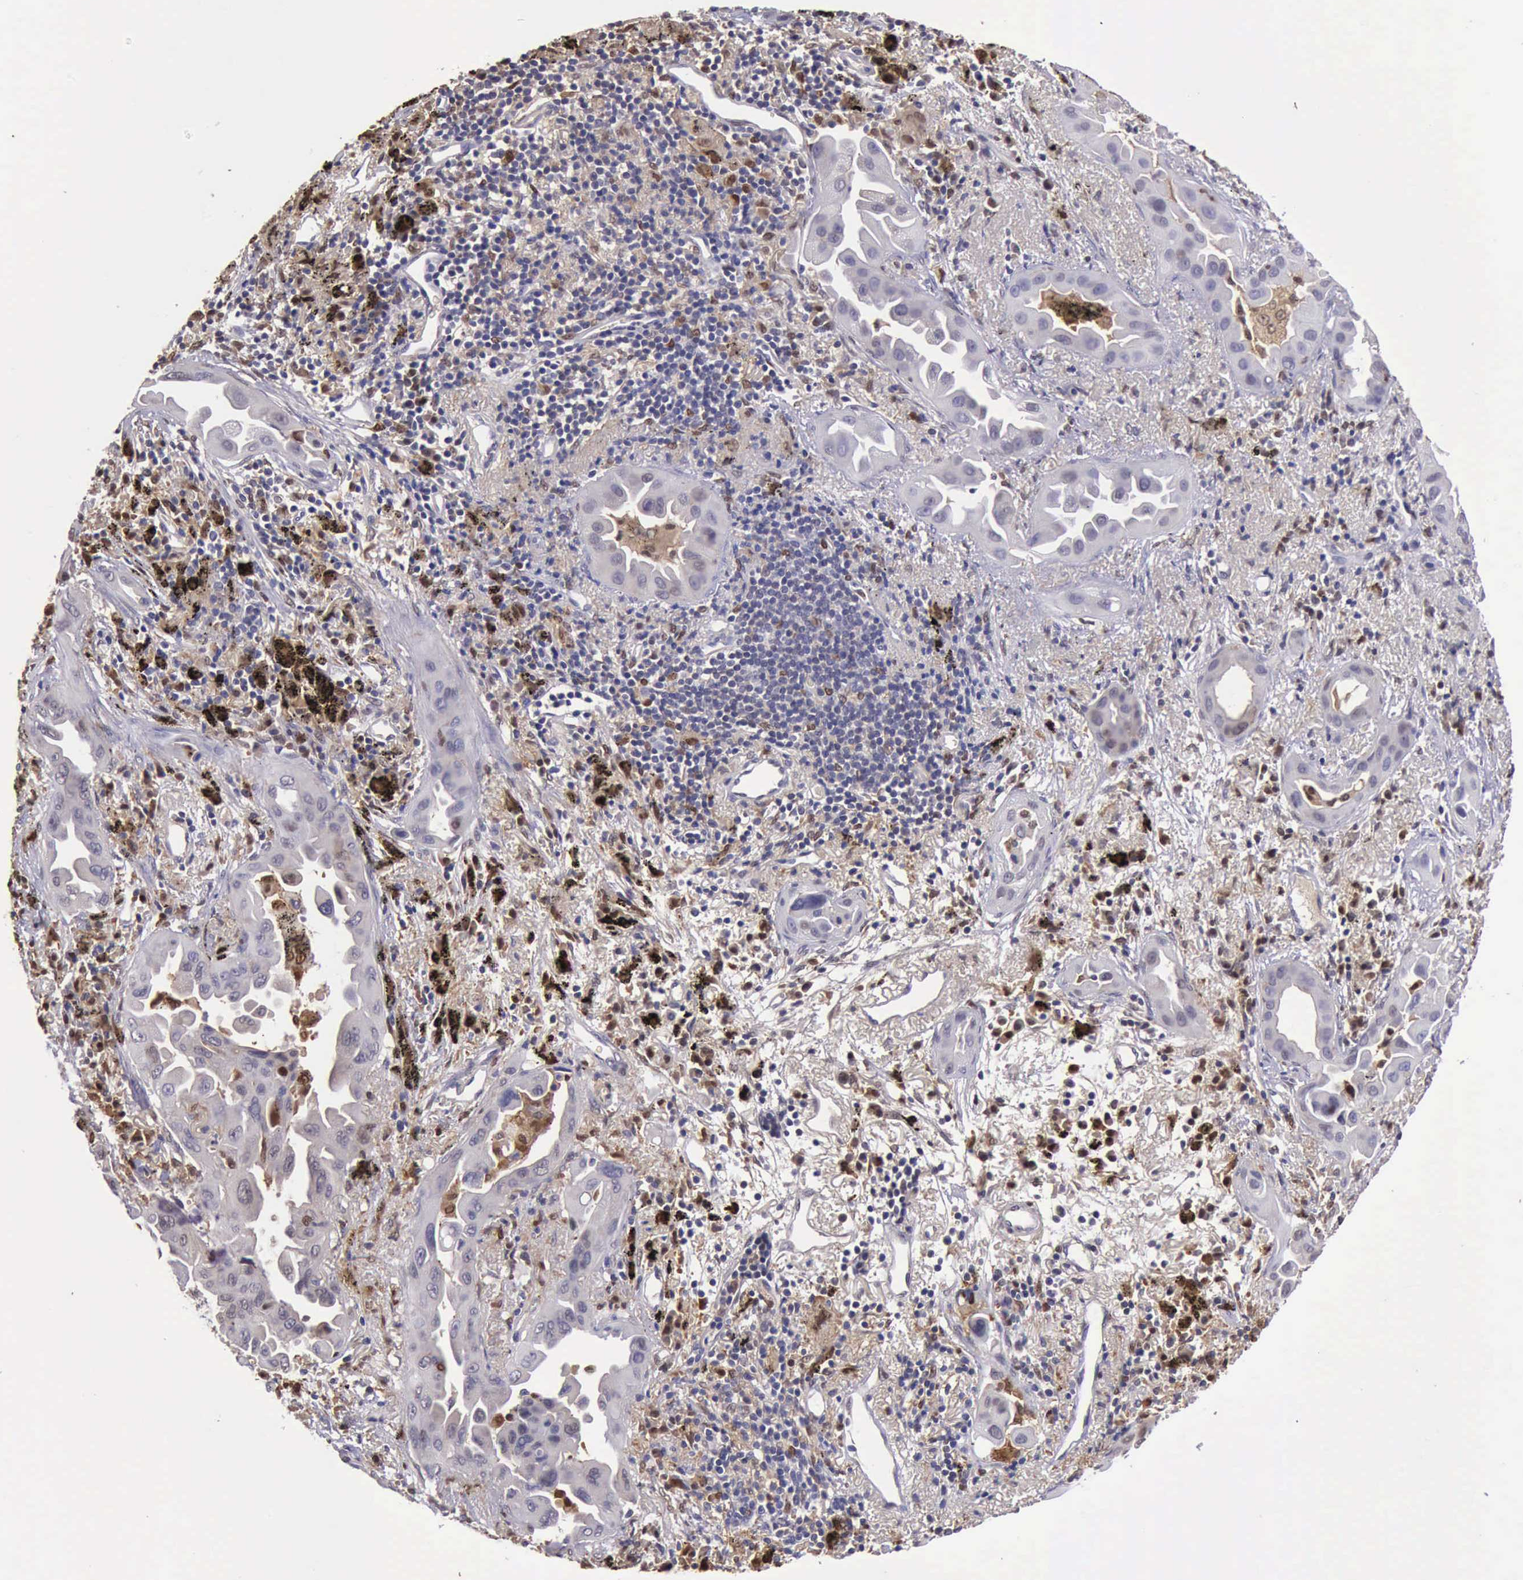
{"staining": {"intensity": "negative", "quantity": "none", "location": "none"}, "tissue": "lung cancer", "cell_type": "Tumor cells", "image_type": "cancer", "snomed": [{"axis": "morphology", "description": "Adenocarcinoma, NOS"}, {"axis": "topography", "description": "Lung"}], "caption": "Lung adenocarcinoma was stained to show a protein in brown. There is no significant expression in tumor cells. Nuclei are stained in blue.", "gene": "TYMP", "patient": {"sex": "male", "age": 68}}